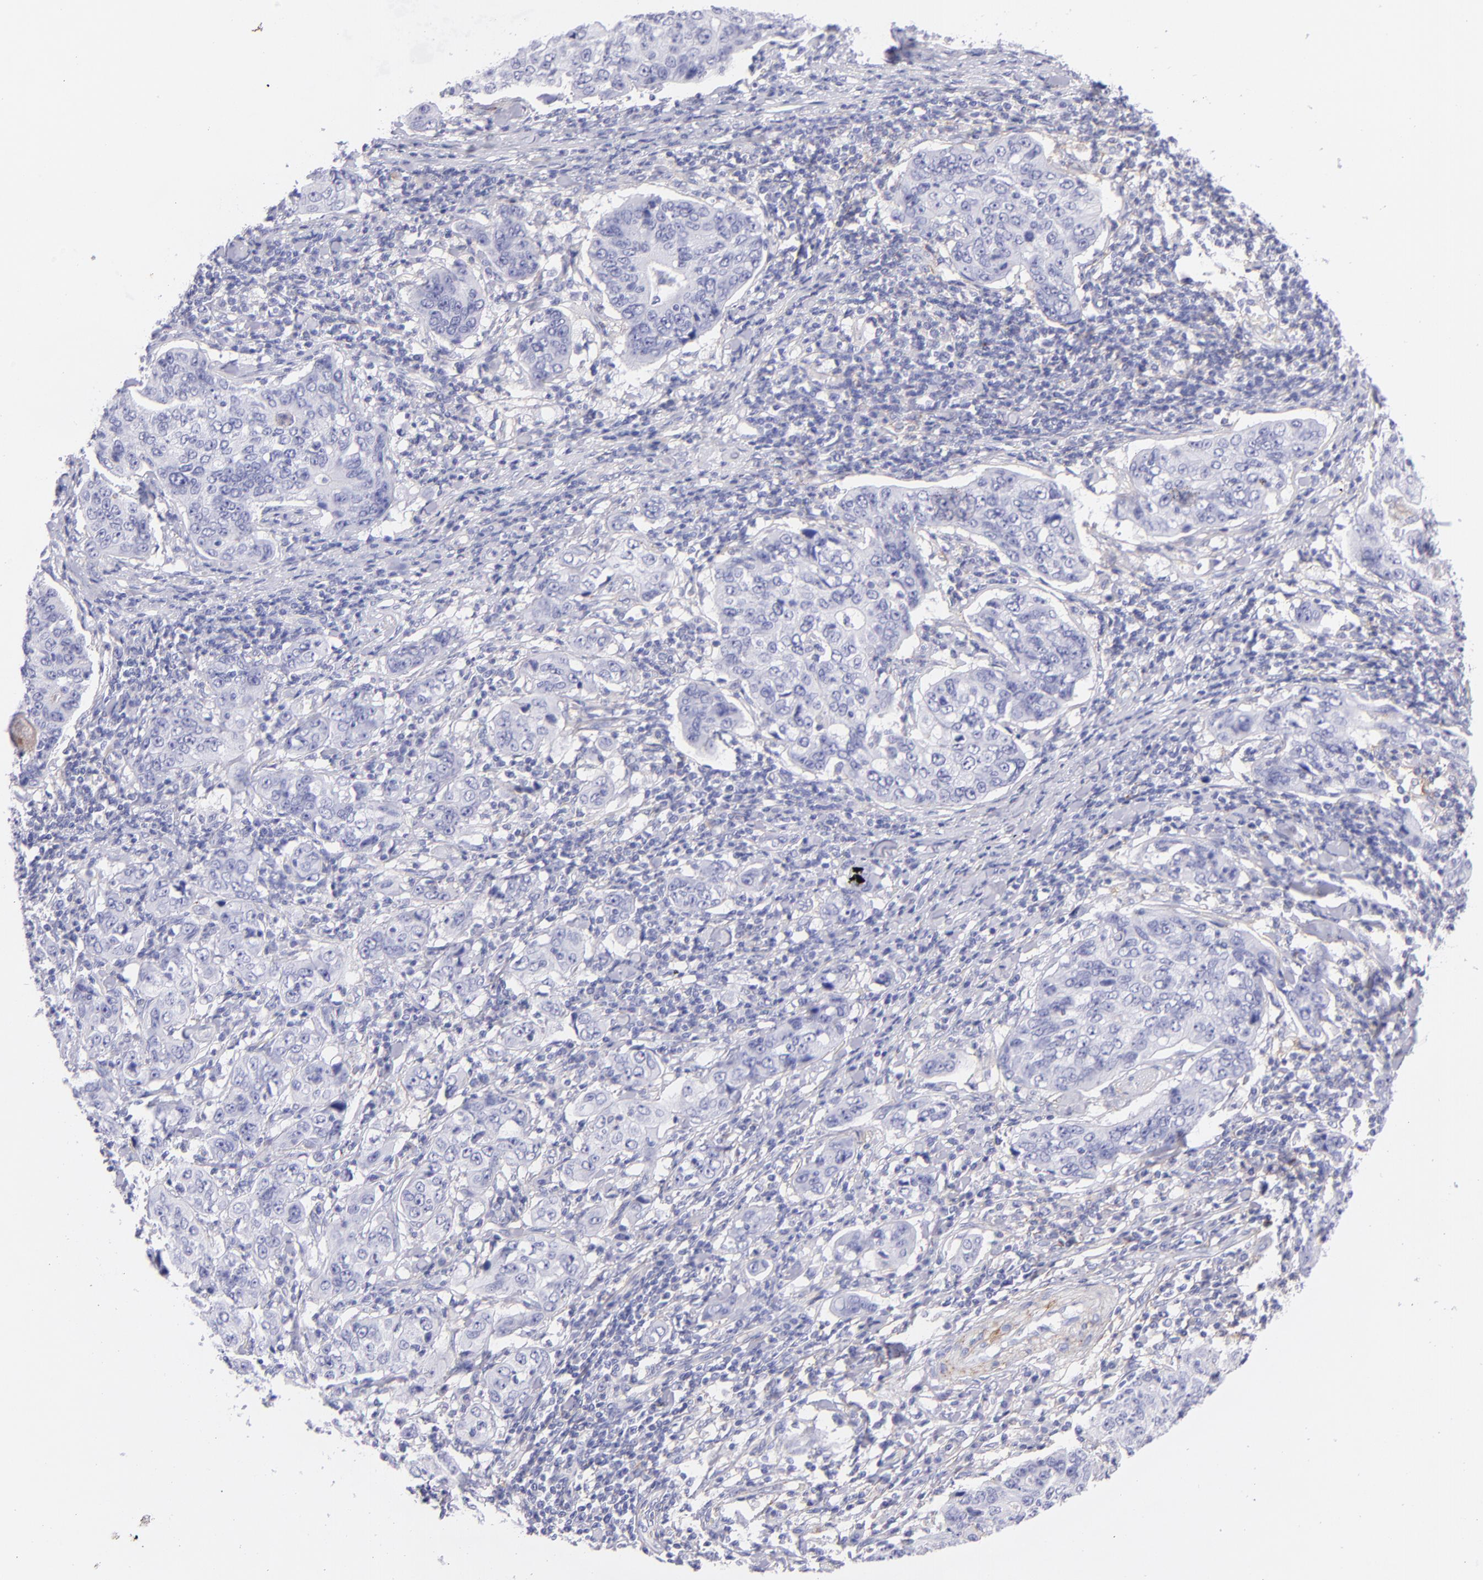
{"staining": {"intensity": "negative", "quantity": "none", "location": "none"}, "tissue": "stomach cancer", "cell_type": "Tumor cells", "image_type": "cancer", "snomed": [{"axis": "morphology", "description": "Adenocarcinoma, NOS"}, {"axis": "topography", "description": "Esophagus"}, {"axis": "topography", "description": "Stomach"}], "caption": "An immunohistochemistry (IHC) histopathology image of stomach cancer is shown. There is no staining in tumor cells of stomach cancer. The staining is performed using DAB brown chromogen with nuclei counter-stained in using hematoxylin.", "gene": "CD81", "patient": {"sex": "male", "age": 74}}